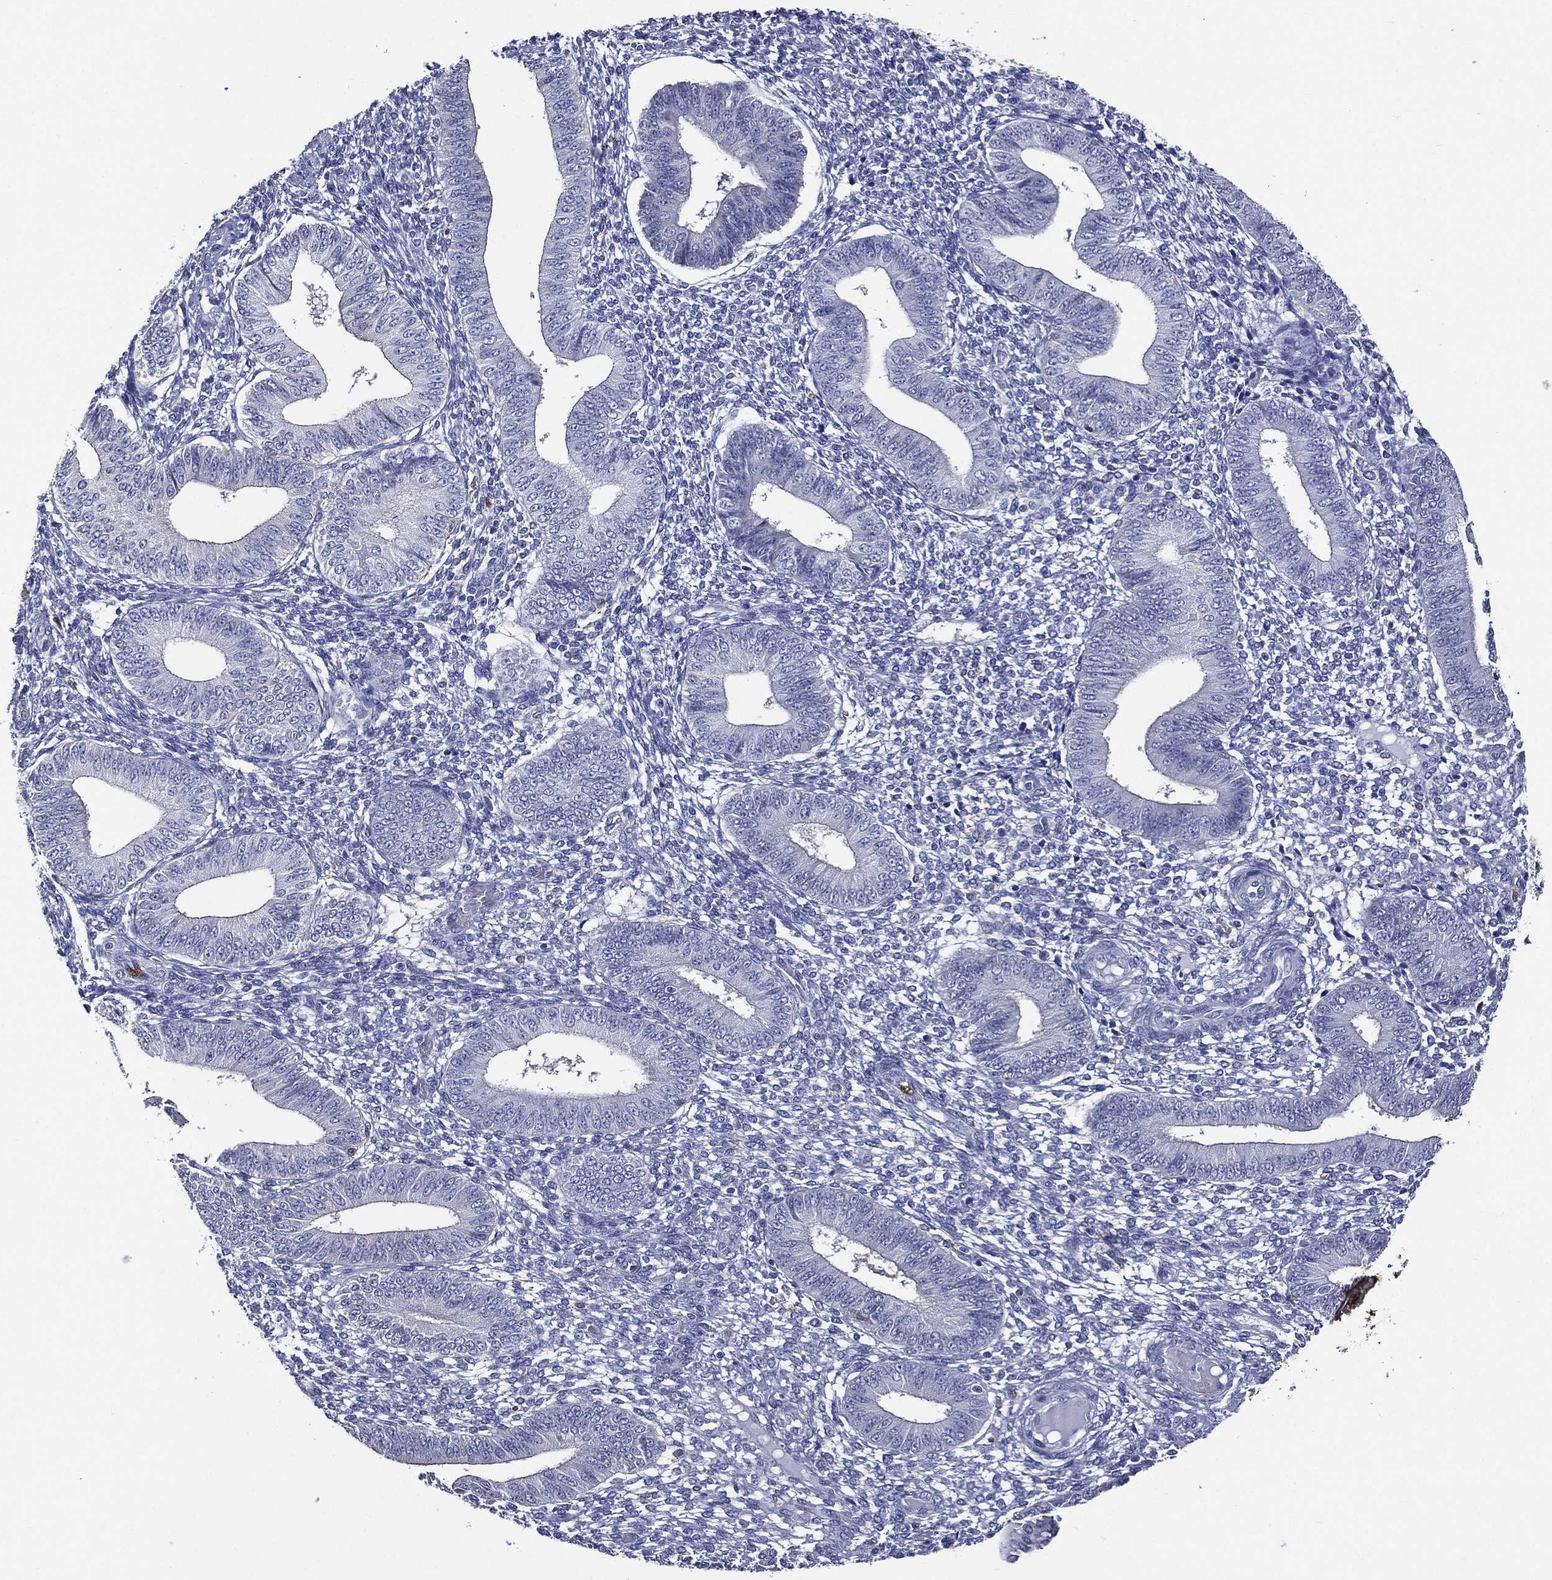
{"staining": {"intensity": "negative", "quantity": "none", "location": "none"}, "tissue": "endometrium", "cell_type": "Cells in endometrial stroma", "image_type": "normal", "snomed": [{"axis": "morphology", "description": "Normal tissue, NOS"}, {"axis": "topography", "description": "Endometrium"}], "caption": "This is a image of IHC staining of unremarkable endometrium, which shows no expression in cells in endometrial stroma.", "gene": "GPR171", "patient": {"sex": "female", "age": 42}}